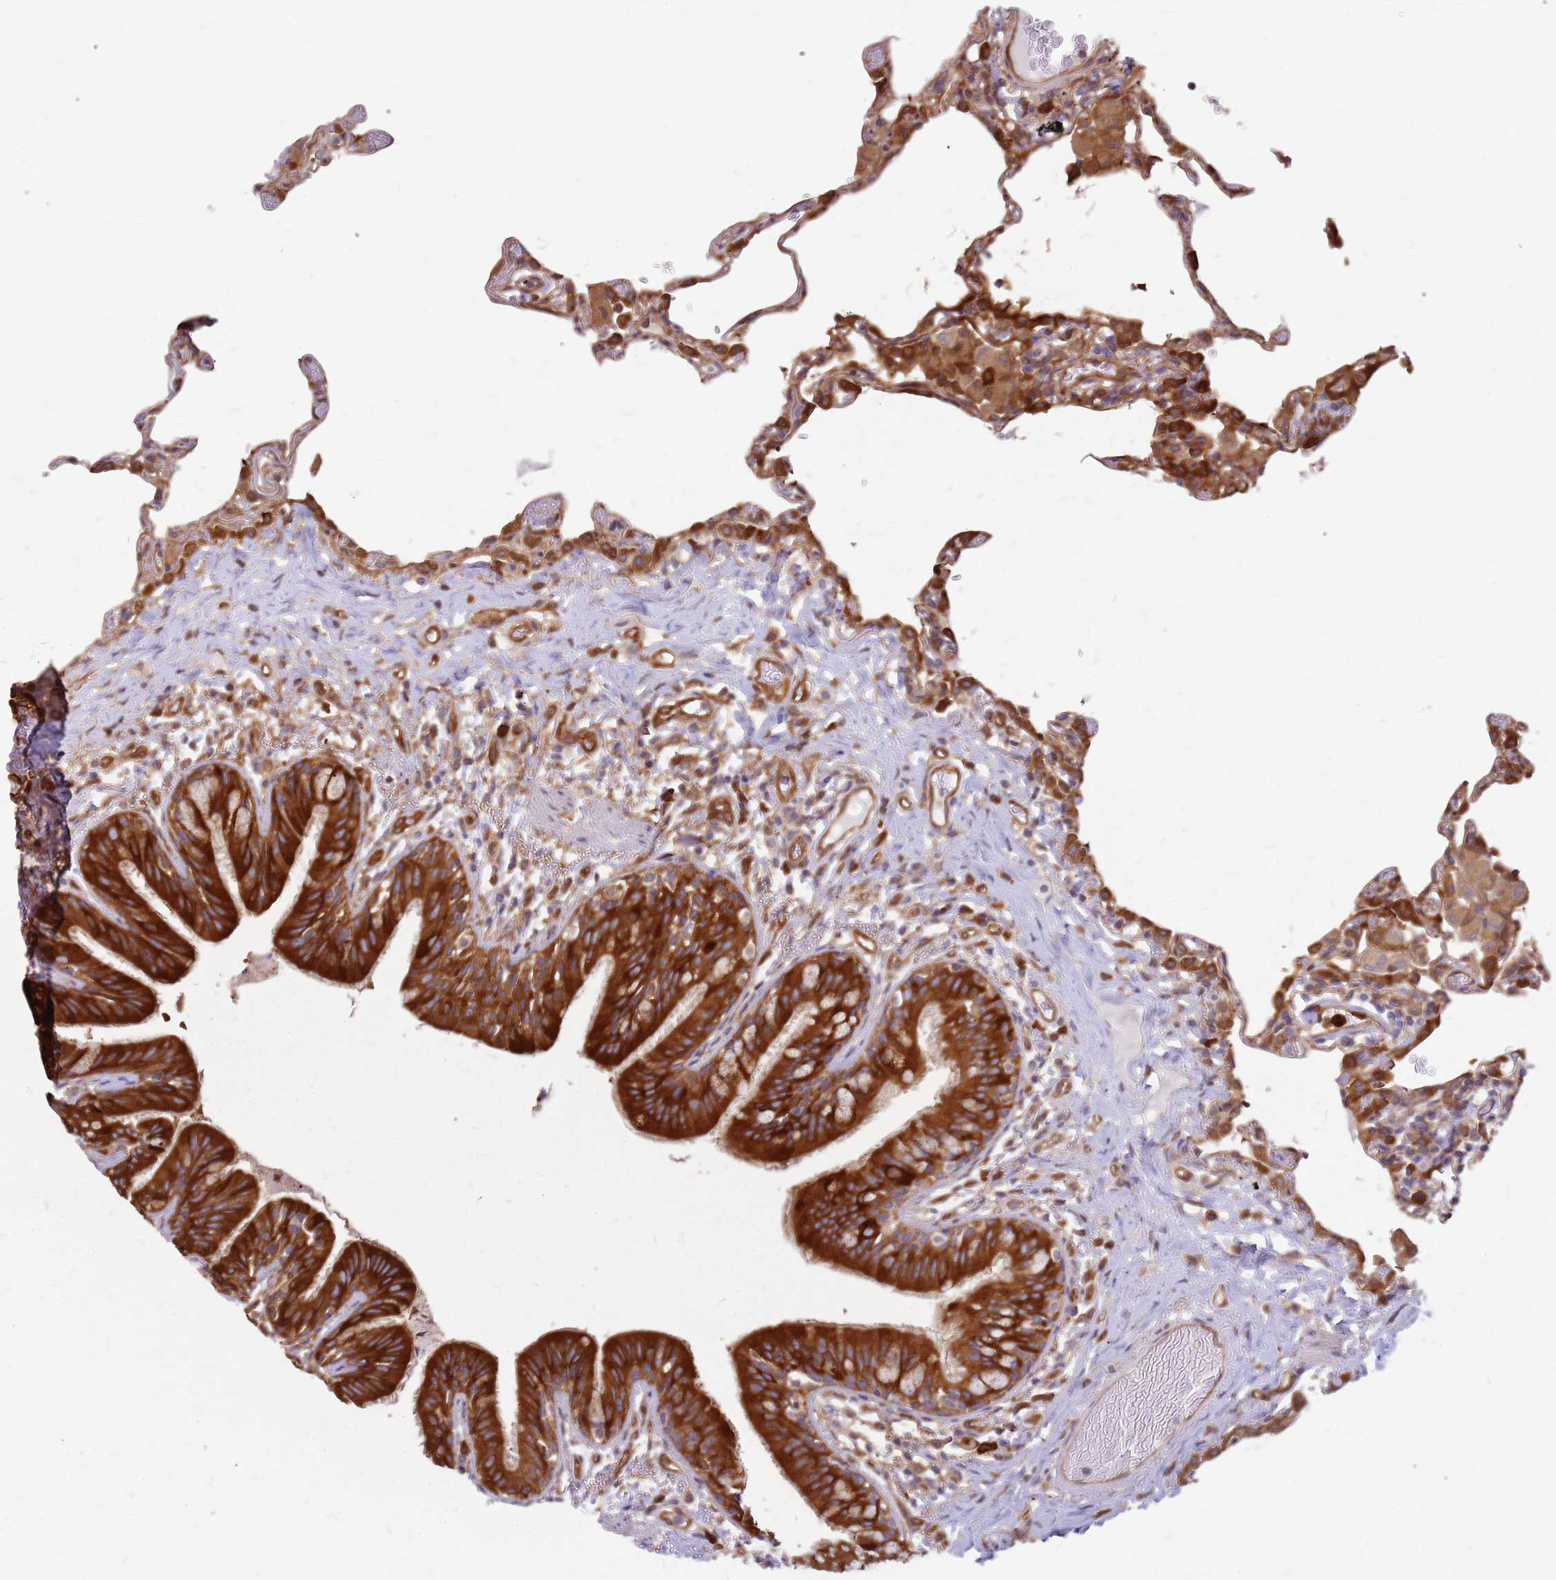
{"staining": {"intensity": "moderate", "quantity": "25%-75%", "location": "cytoplasmic/membranous"}, "tissue": "lung", "cell_type": "Alveolar cells", "image_type": "normal", "snomed": [{"axis": "morphology", "description": "Normal tissue, NOS"}, {"axis": "topography", "description": "Lung"}], "caption": "High-power microscopy captured an IHC micrograph of normal lung, revealing moderate cytoplasmic/membranous staining in approximately 25%-75% of alveolar cells. (Stains: DAB (3,3'-diaminobenzidine) in brown, nuclei in blue, Microscopy: brightfield microscopy at high magnification).", "gene": "HDX", "patient": {"sex": "female", "age": 57}}